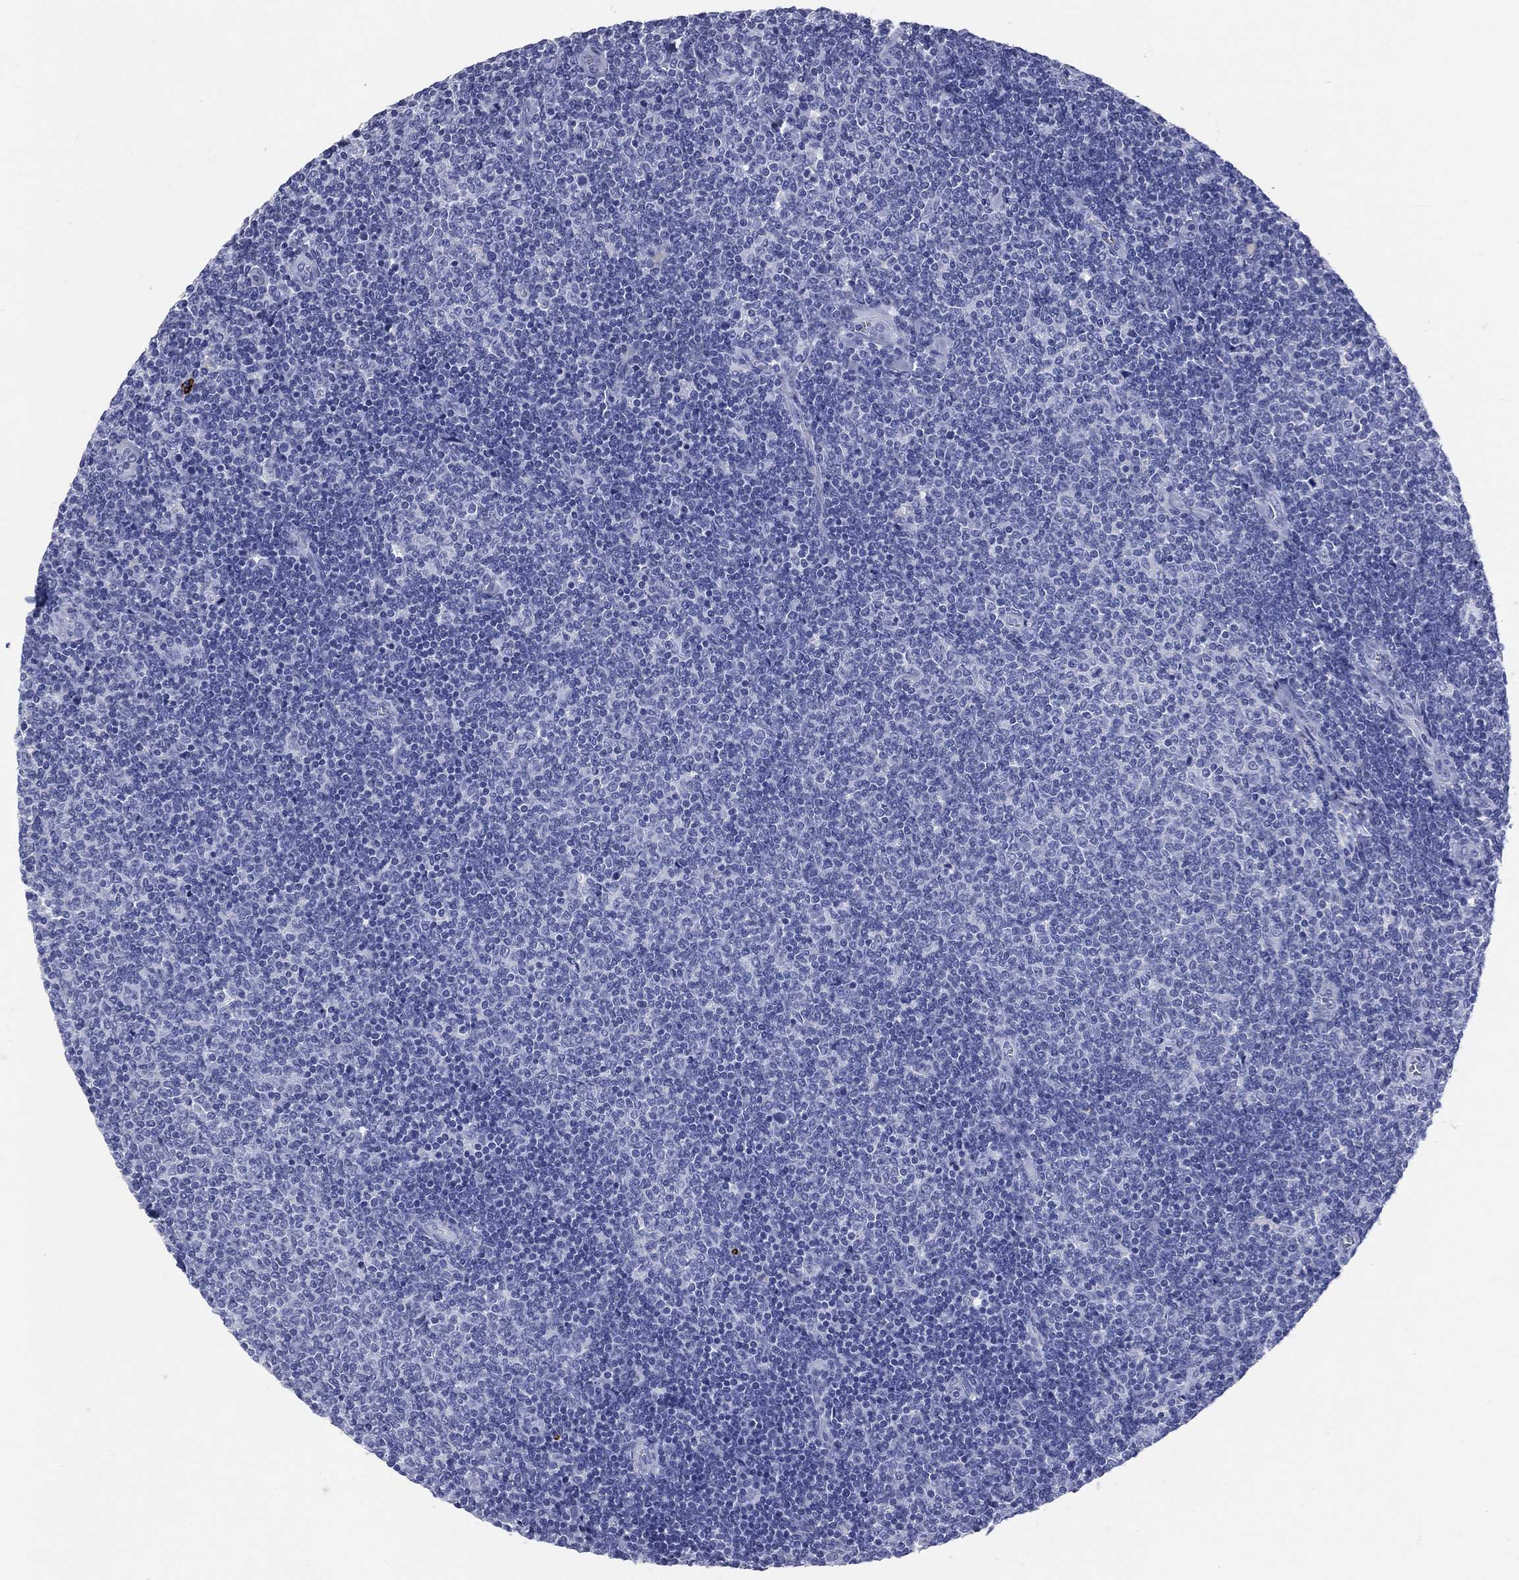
{"staining": {"intensity": "negative", "quantity": "none", "location": "none"}, "tissue": "lymphoma", "cell_type": "Tumor cells", "image_type": "cancer", "snomed": [{"axis": "morphology", "description": "Malignant lymphoma, non-Hodgkin's type, Low grade"}, {"axis": "topography", "description": "Lymph node"}], "caption": "DAB immunohistochemical staining of human lymphoma displays no significant expression in tumor cells.", "gene": "PGLYRP1", "patient": {"sex": "male", "age": 52}}